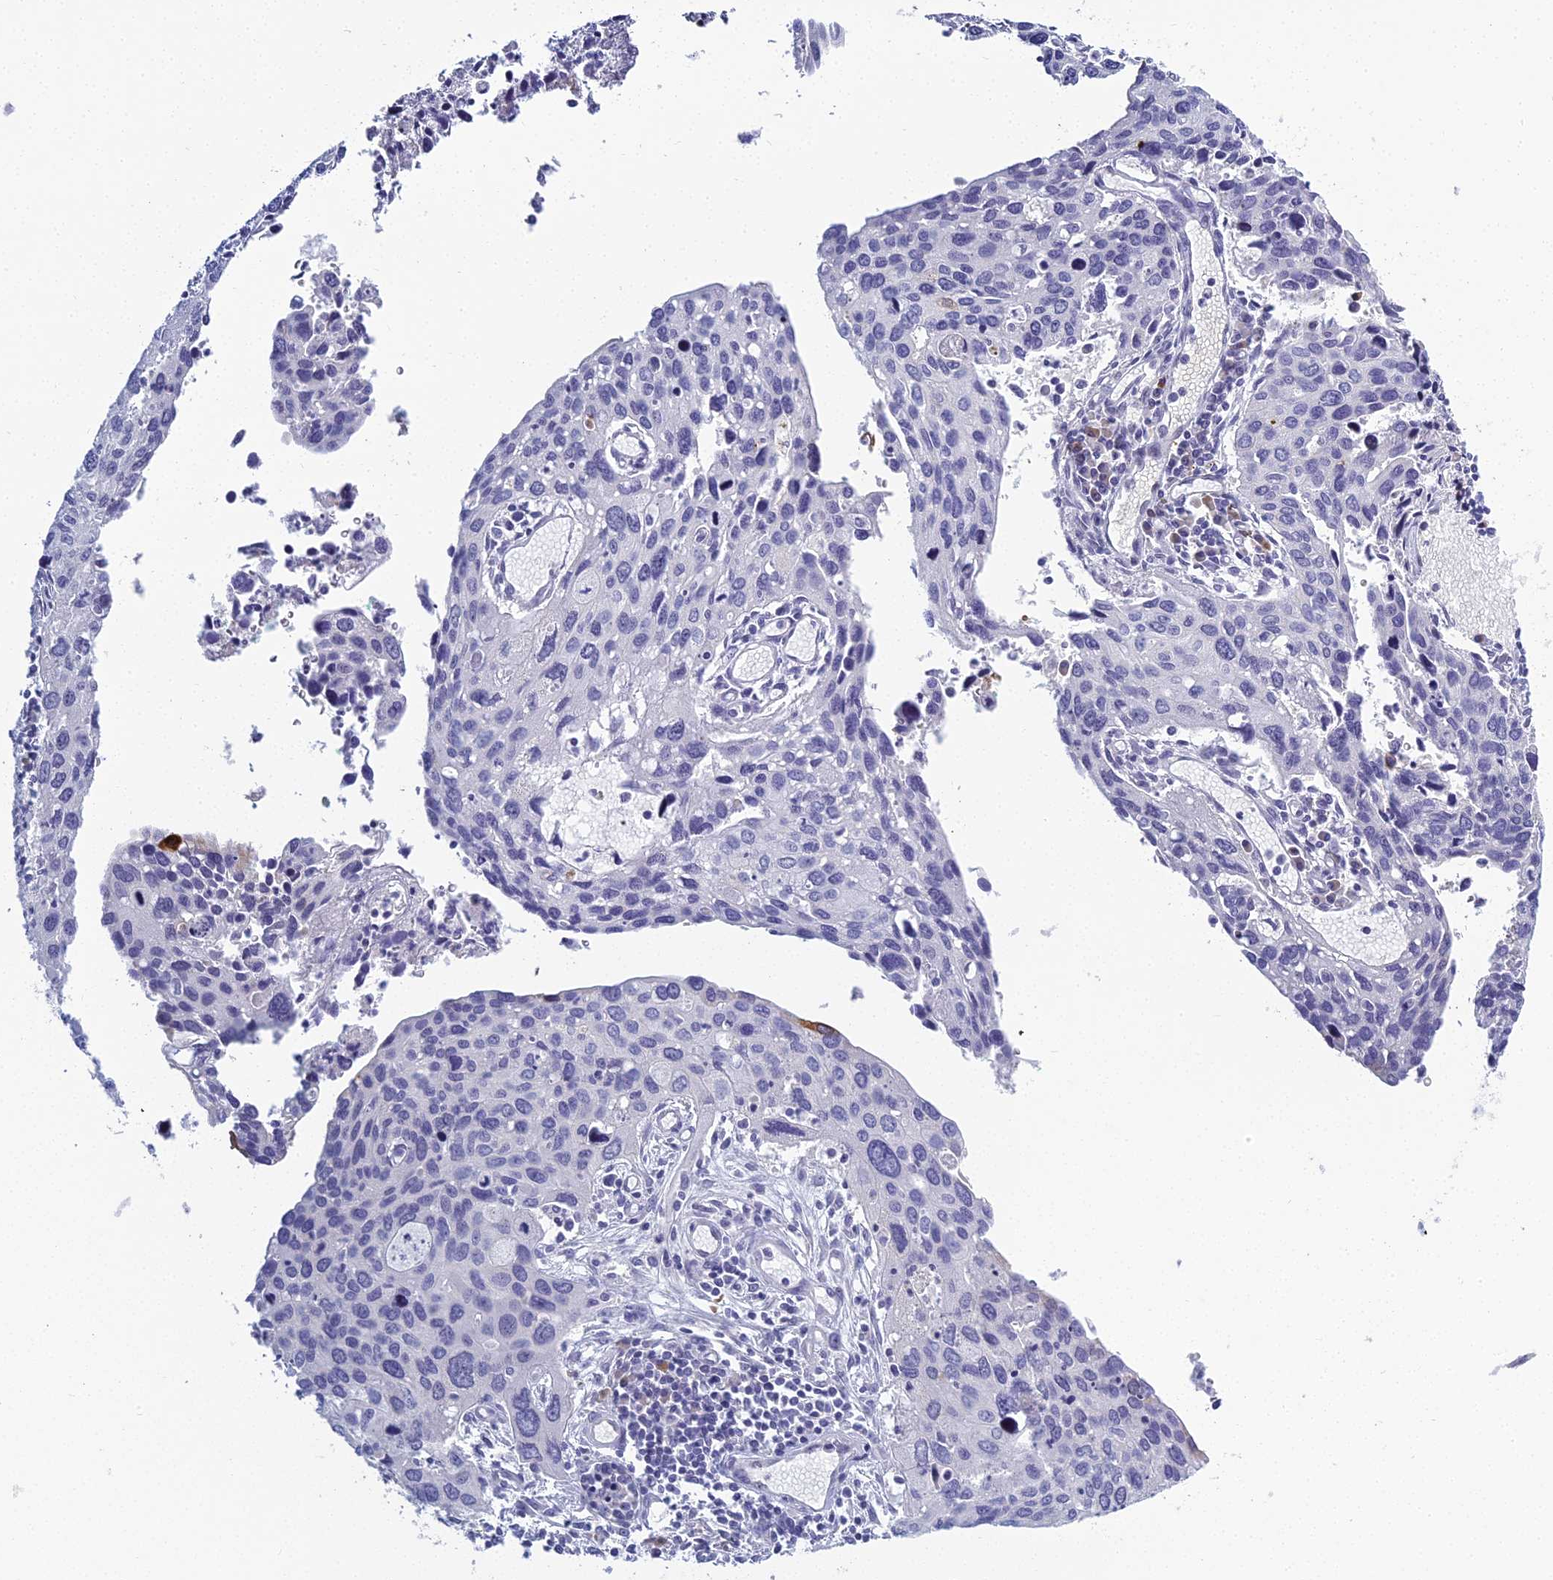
{"staining": {"intensity": "negative", "quantity": "none", "location": "none"}, "tissue": "cervical cancer", "cell_type": "Tumor cells", "image_type": "cancer", "snomed": [{"axis": "morphology", "description": "Squamous cell carcinoma, NOS"}, {"axis": "topography", "description": "Cervix"}], "caption": "This is a photomicrograph of IHC staining of cervical cancer (squamous cell carcinoma), which shows no positivity in tumor cells.", "gene": "MUC13", "patient": {"sex": "female", "age": 55}}